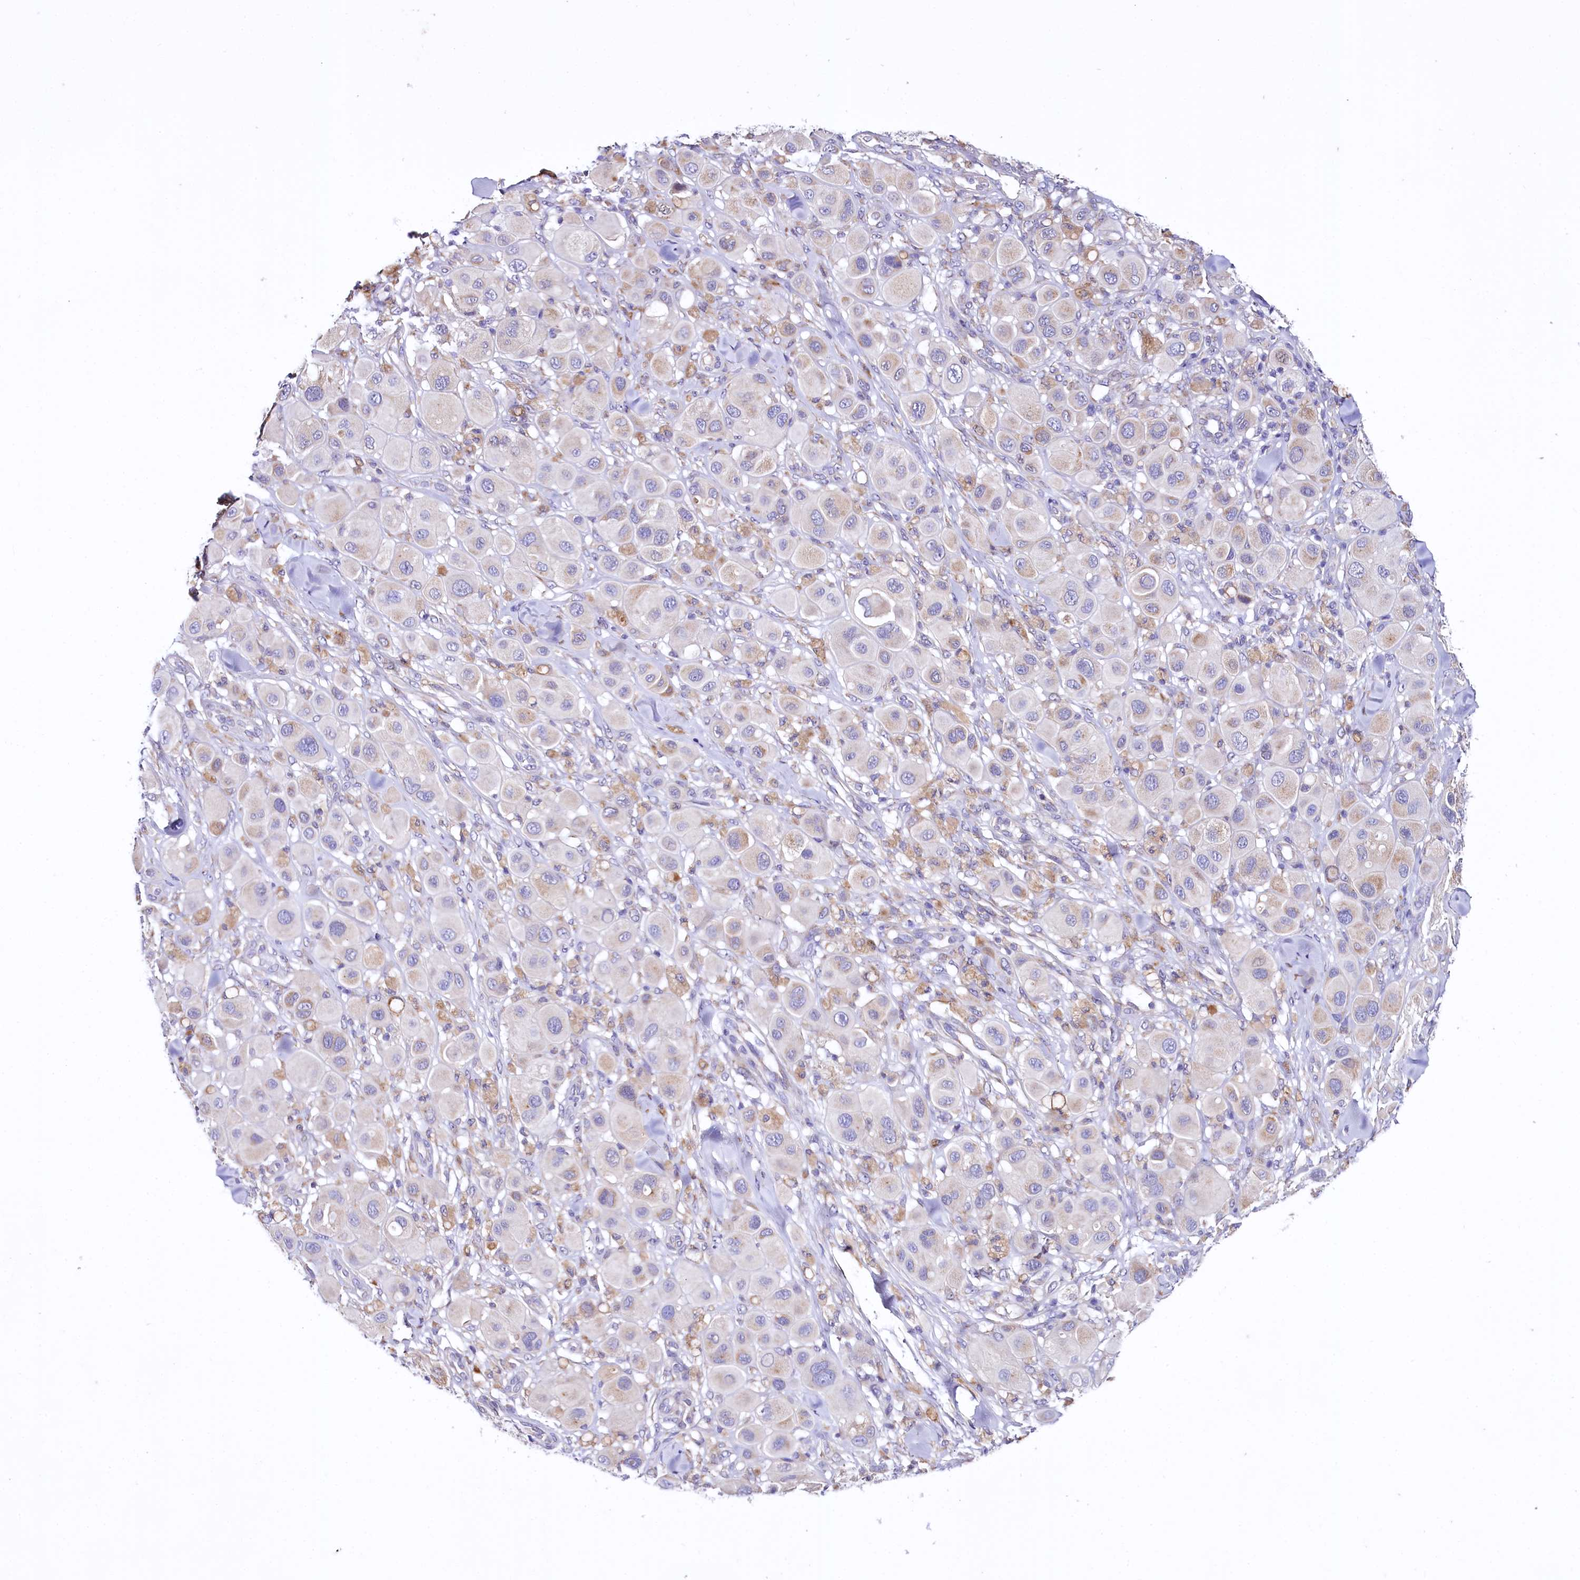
{"staining": {"intensity": "weak", "quantity": "25%-75%", "location": "cytoplasmic/membranous"}, "tissue": "melanoma", "cell_type": "Tumor cells", "image_type": "cancer", "snomed": [{"axis": "morphology", "description": "Malignant melanoma, Metastatic site"}, {"axis": "topography", "description": "Skin"}], "caption": "A high-resolution photomicrograph shows IHC staining of malignant melanoma (metastatic site), which shows weak cytoplasmic/membranous positivity in about 25%-75% of tumor cells.", "gene": "CEP295", "patient": {"sex": "male", "age": 41}}